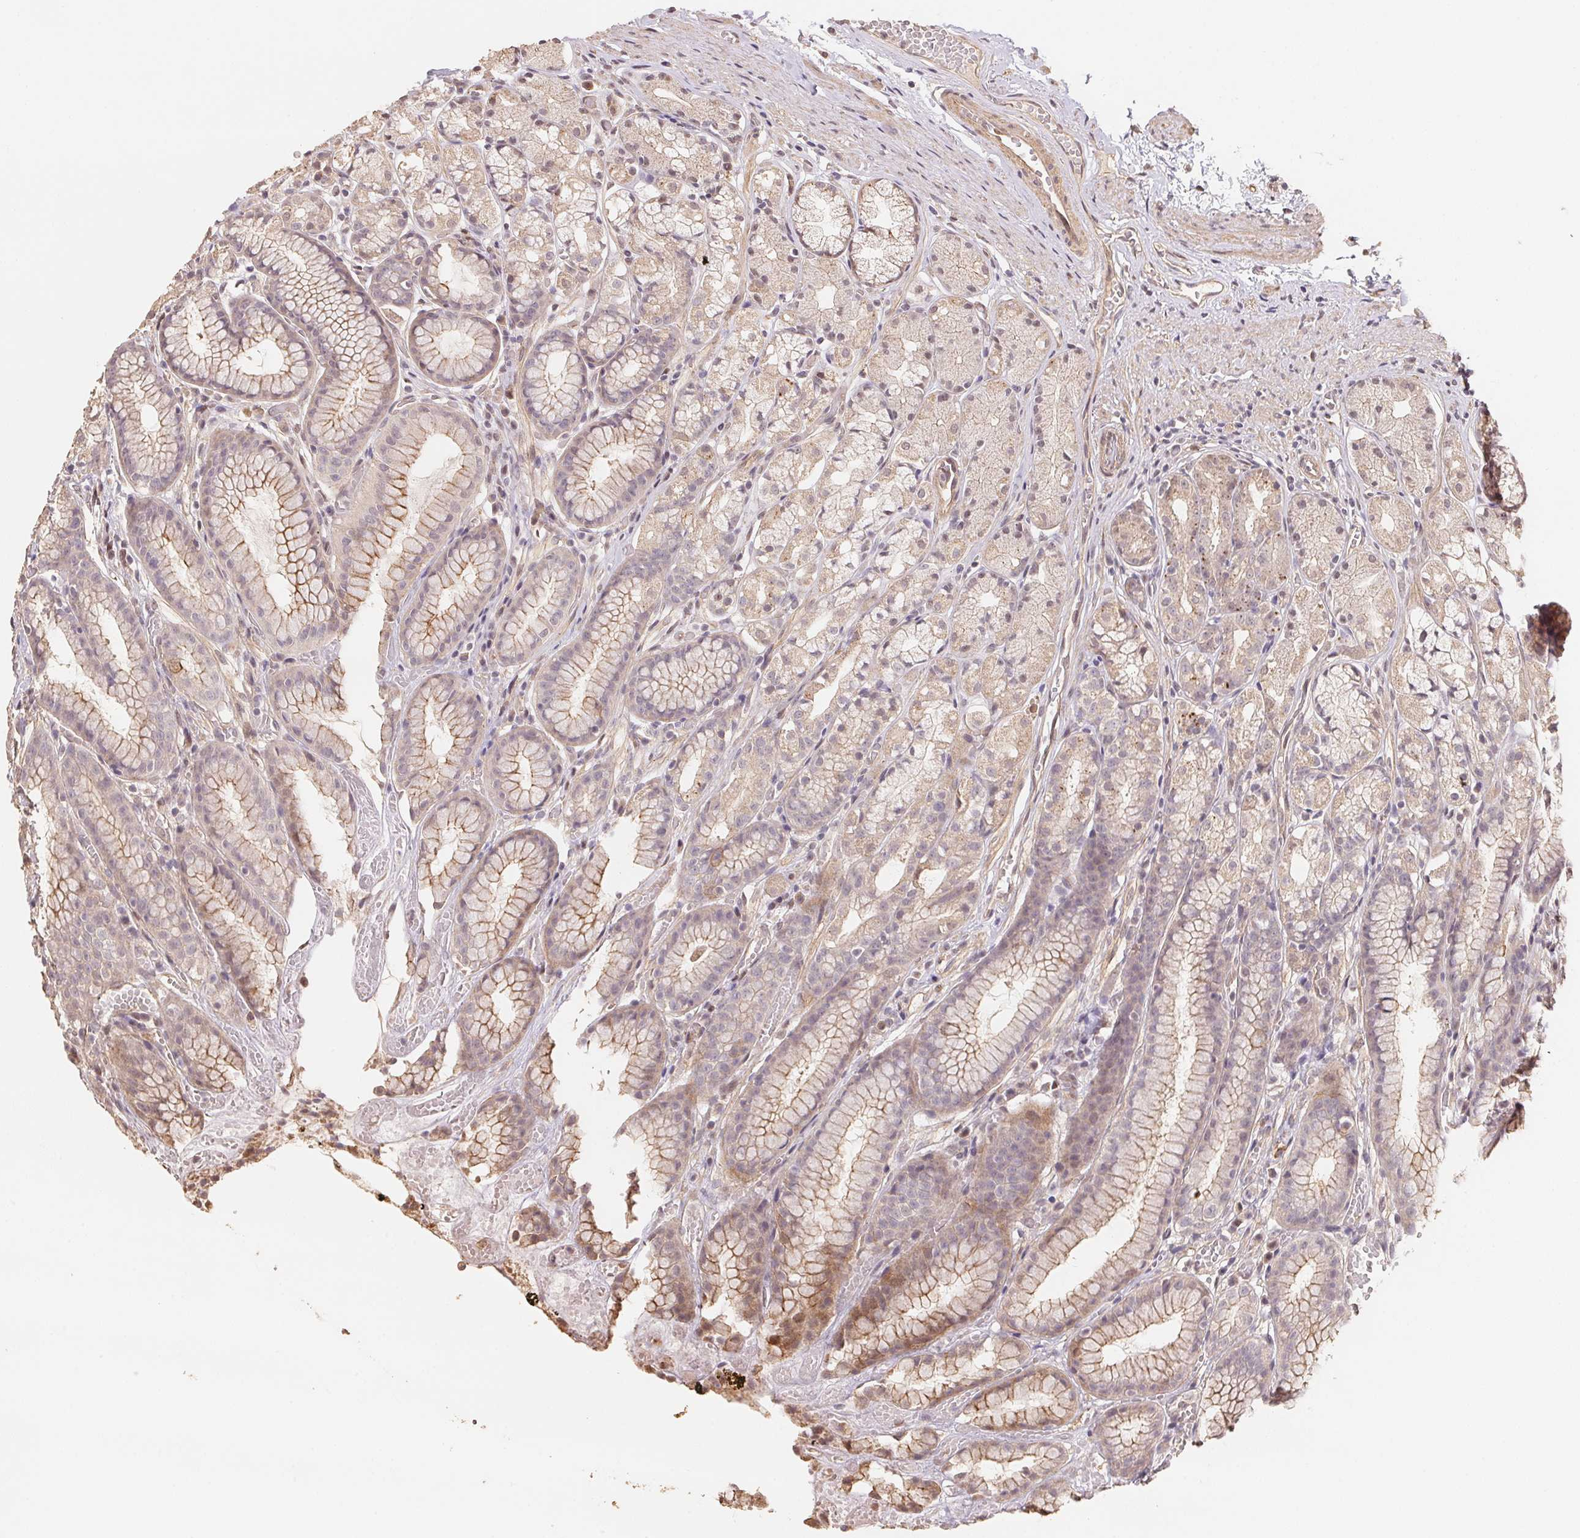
{"staining": {"intensity": "weak", "quantity": "25%-75%", "location": "cytoplasmic/membranous"}, "tissue": "stomach", "cell_type": "Glandular cells", "image_type": "normal", "snomed": [{"axis": "morphology", "description": "Normal tissue, NOS"}, {"axis": "topography", "description": "Stomach"}], "caption": "Normal stomach demonstrates weak cytoplasmic/membranous staining in about 25%-75% of glandular cells, visualized by immunohistochemistry.", "gene": "TMEM222", "patient": {"sex": "male", "age": 70}}